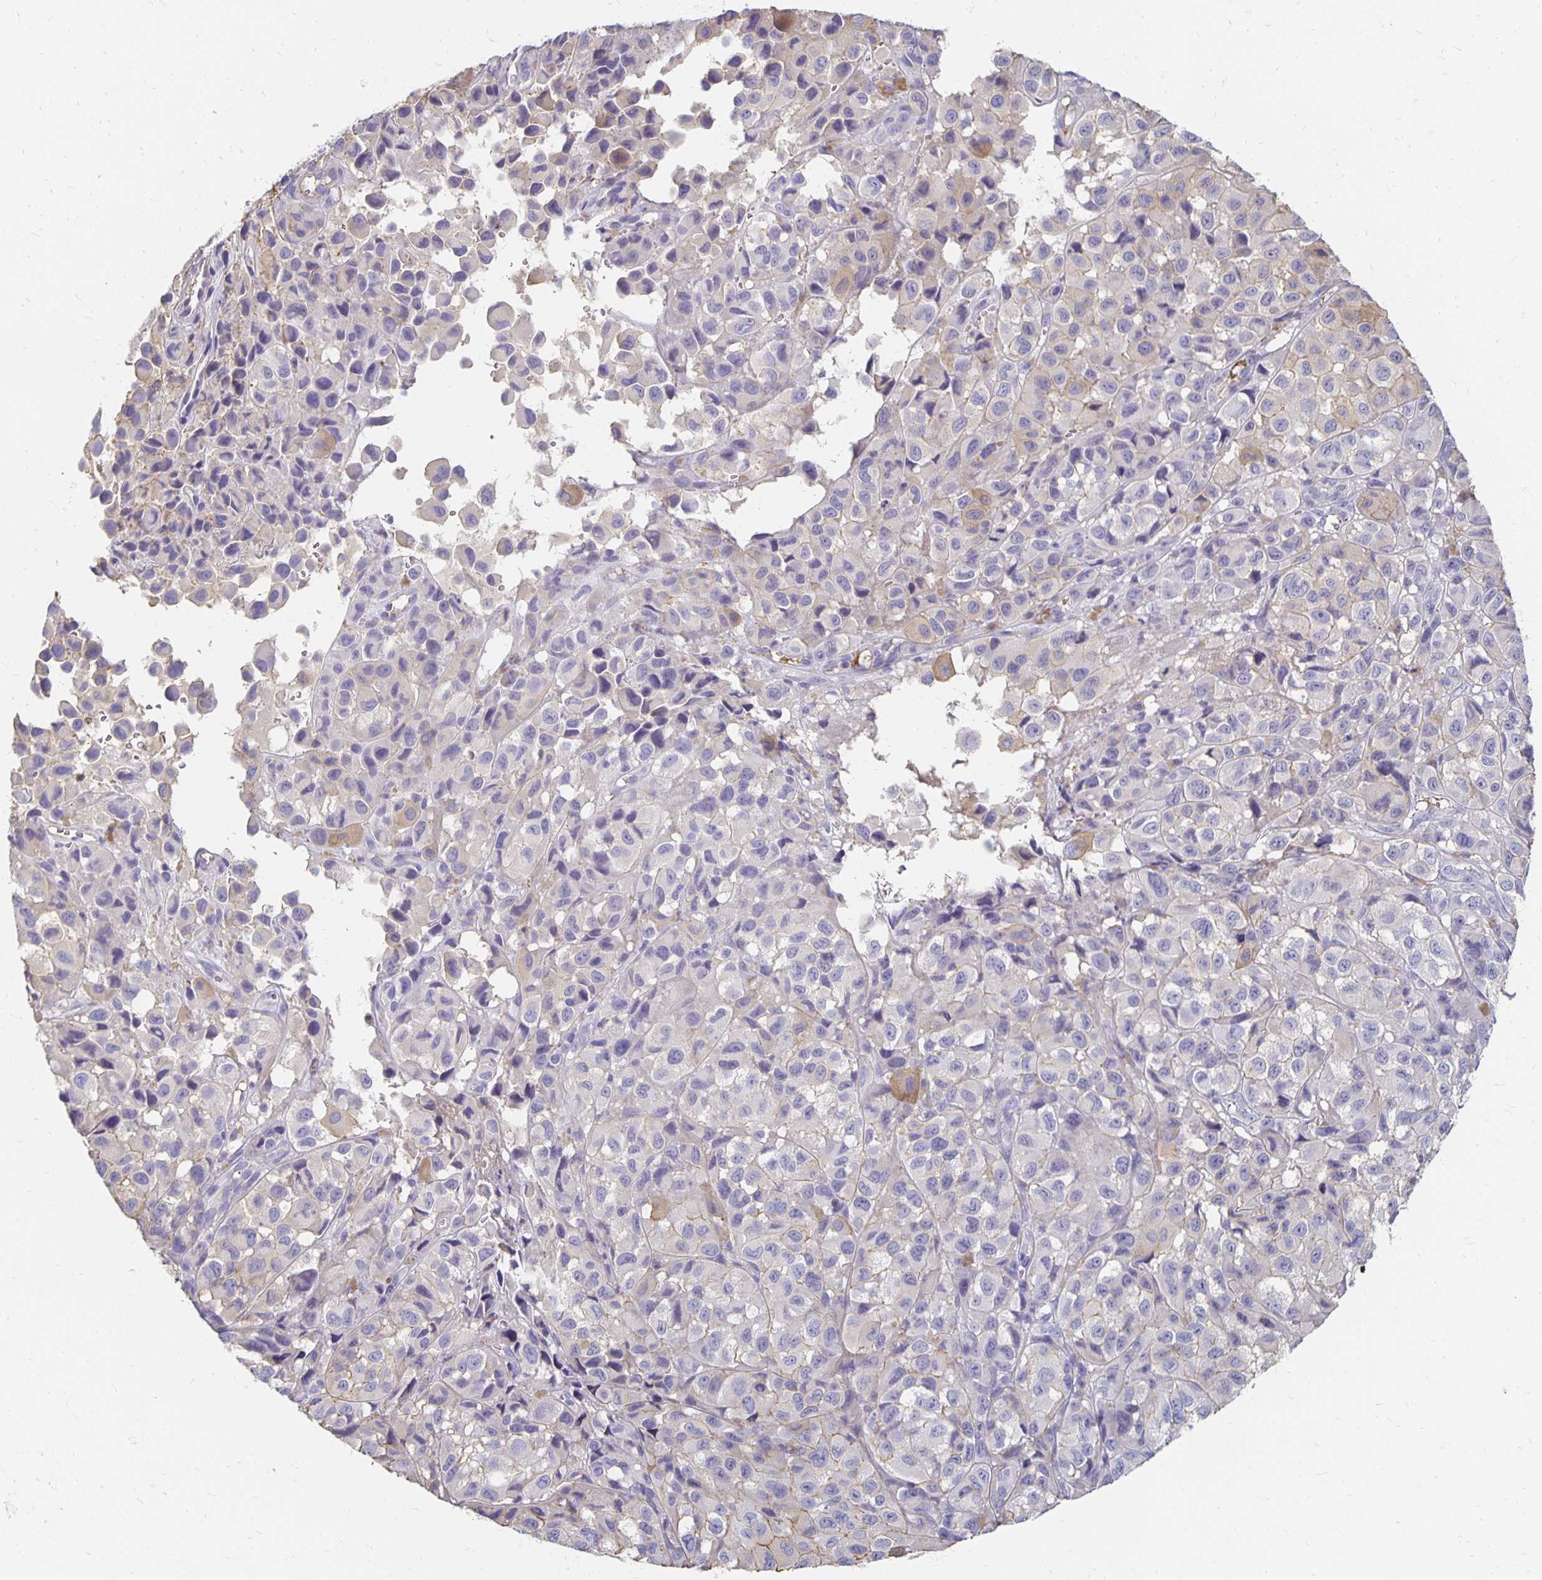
{"staining": {"intensity": "negative", "quantity": "none", "location": "none"}, "tissue": "melanoma", "cell_type": "Tumor cells", "image_type": "cancer", "snomed": [{"axis": "morphology", "description": "Malignant melanoma, NOS"}, {"axis": "topography", "description": "Skin"}], "caption": "Immunohistochemistry photomicrograph of melanoma stained for a protein (brown), which displays no staining in tumor cells.", "gene": "APOB", "patient": {"sex": "male", "age": 93}}